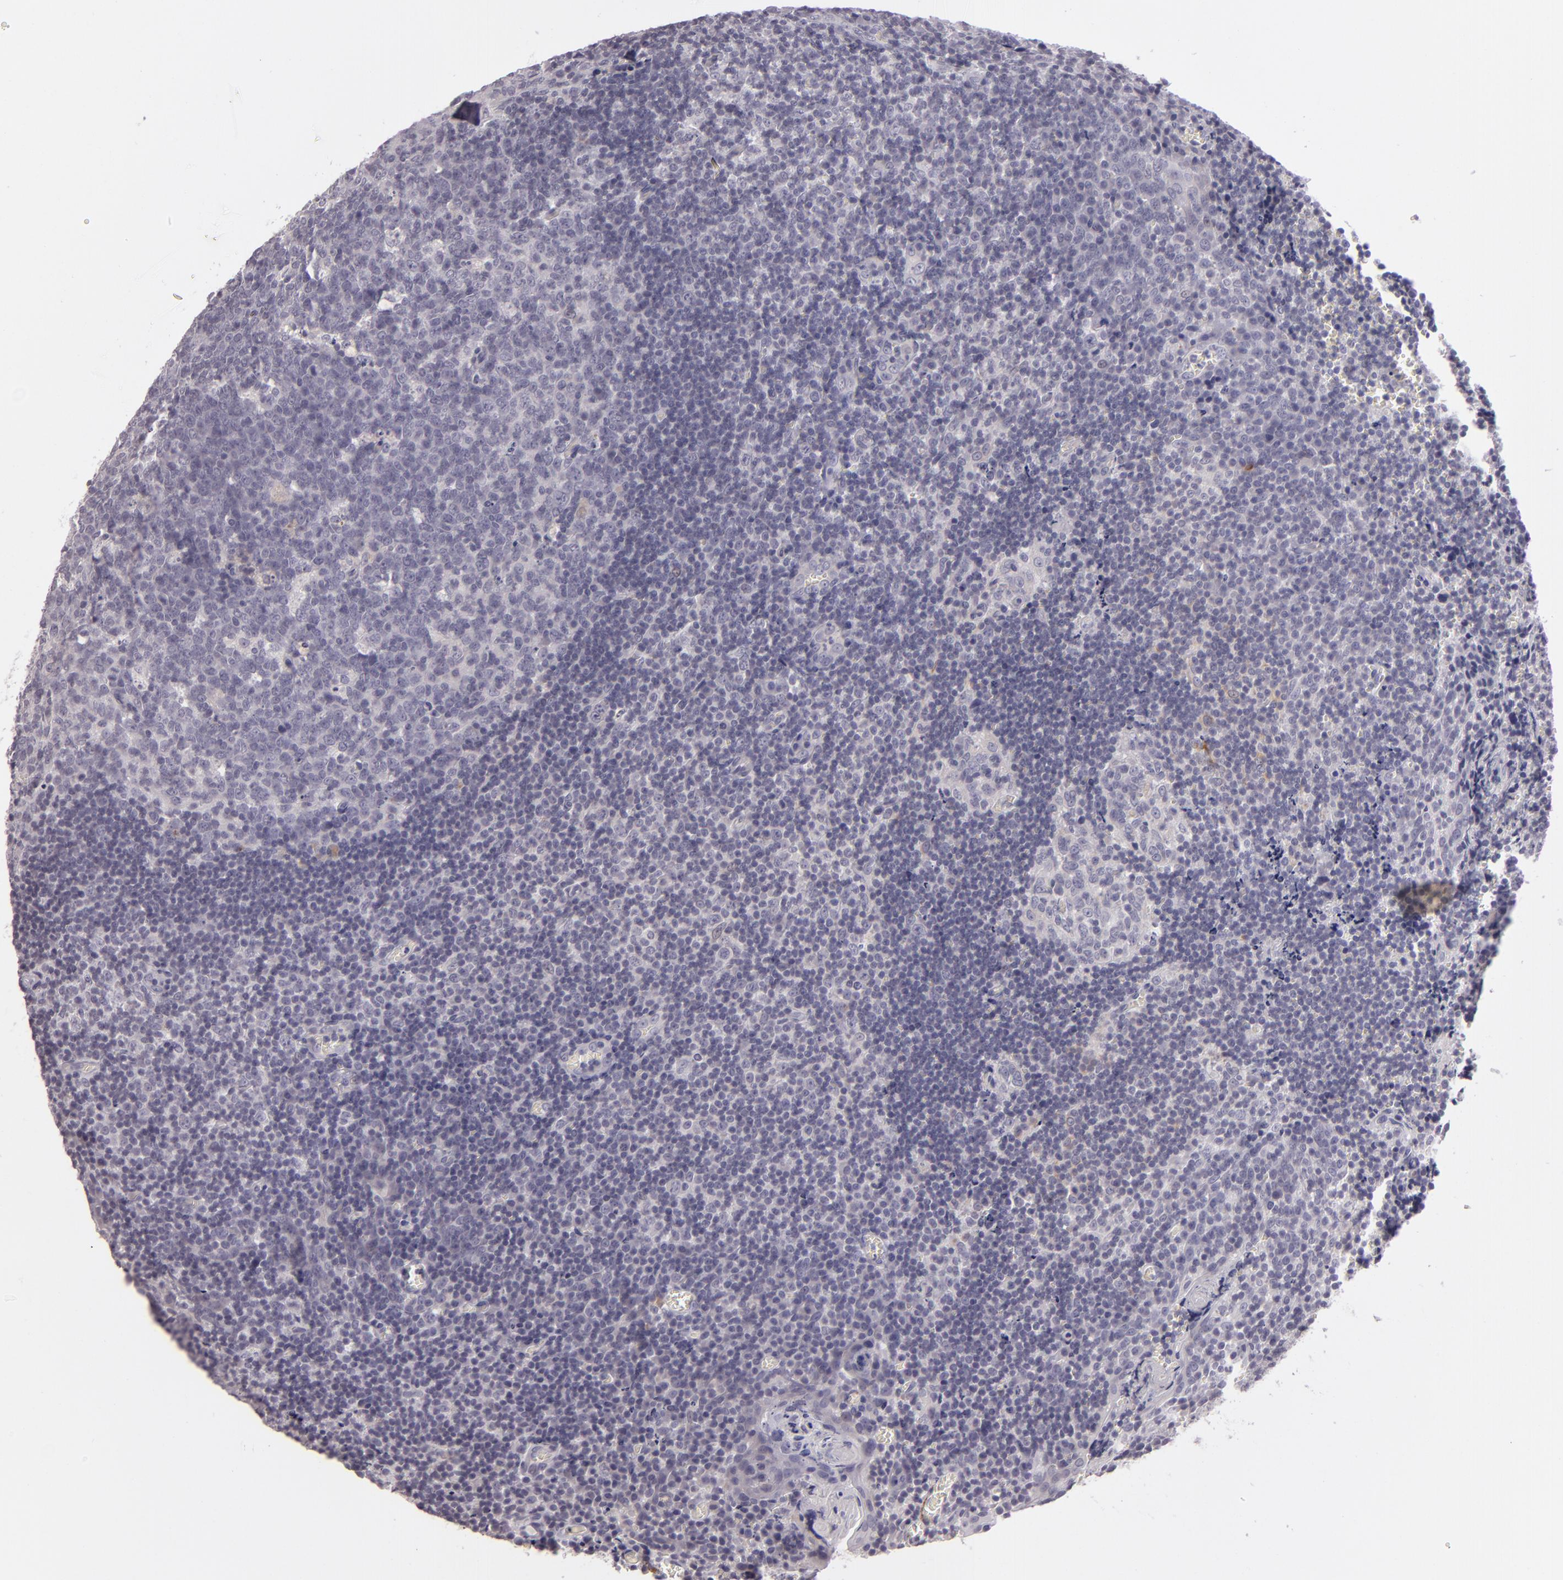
{"staining": {"intensity": "negative", "quantity": "none", "location": "none"}, "tissue": "tonsil", "cell_type": "Germinal center cells", "image_type": "normal", "snomed": [{"axis": "morphology", "description": "Normal tissue, NOS"}, {"axis": "topography", "description": "Tonsil"}], "caption": "This micrograph is of benign tonsil stained with immunohistochemistry to label a protein in brown with the nuclei are counter-stained blue. There is no positivity in germinal center cells.", "gene": "EGFL6", "patient": {"sex": "male", "age": 20}}